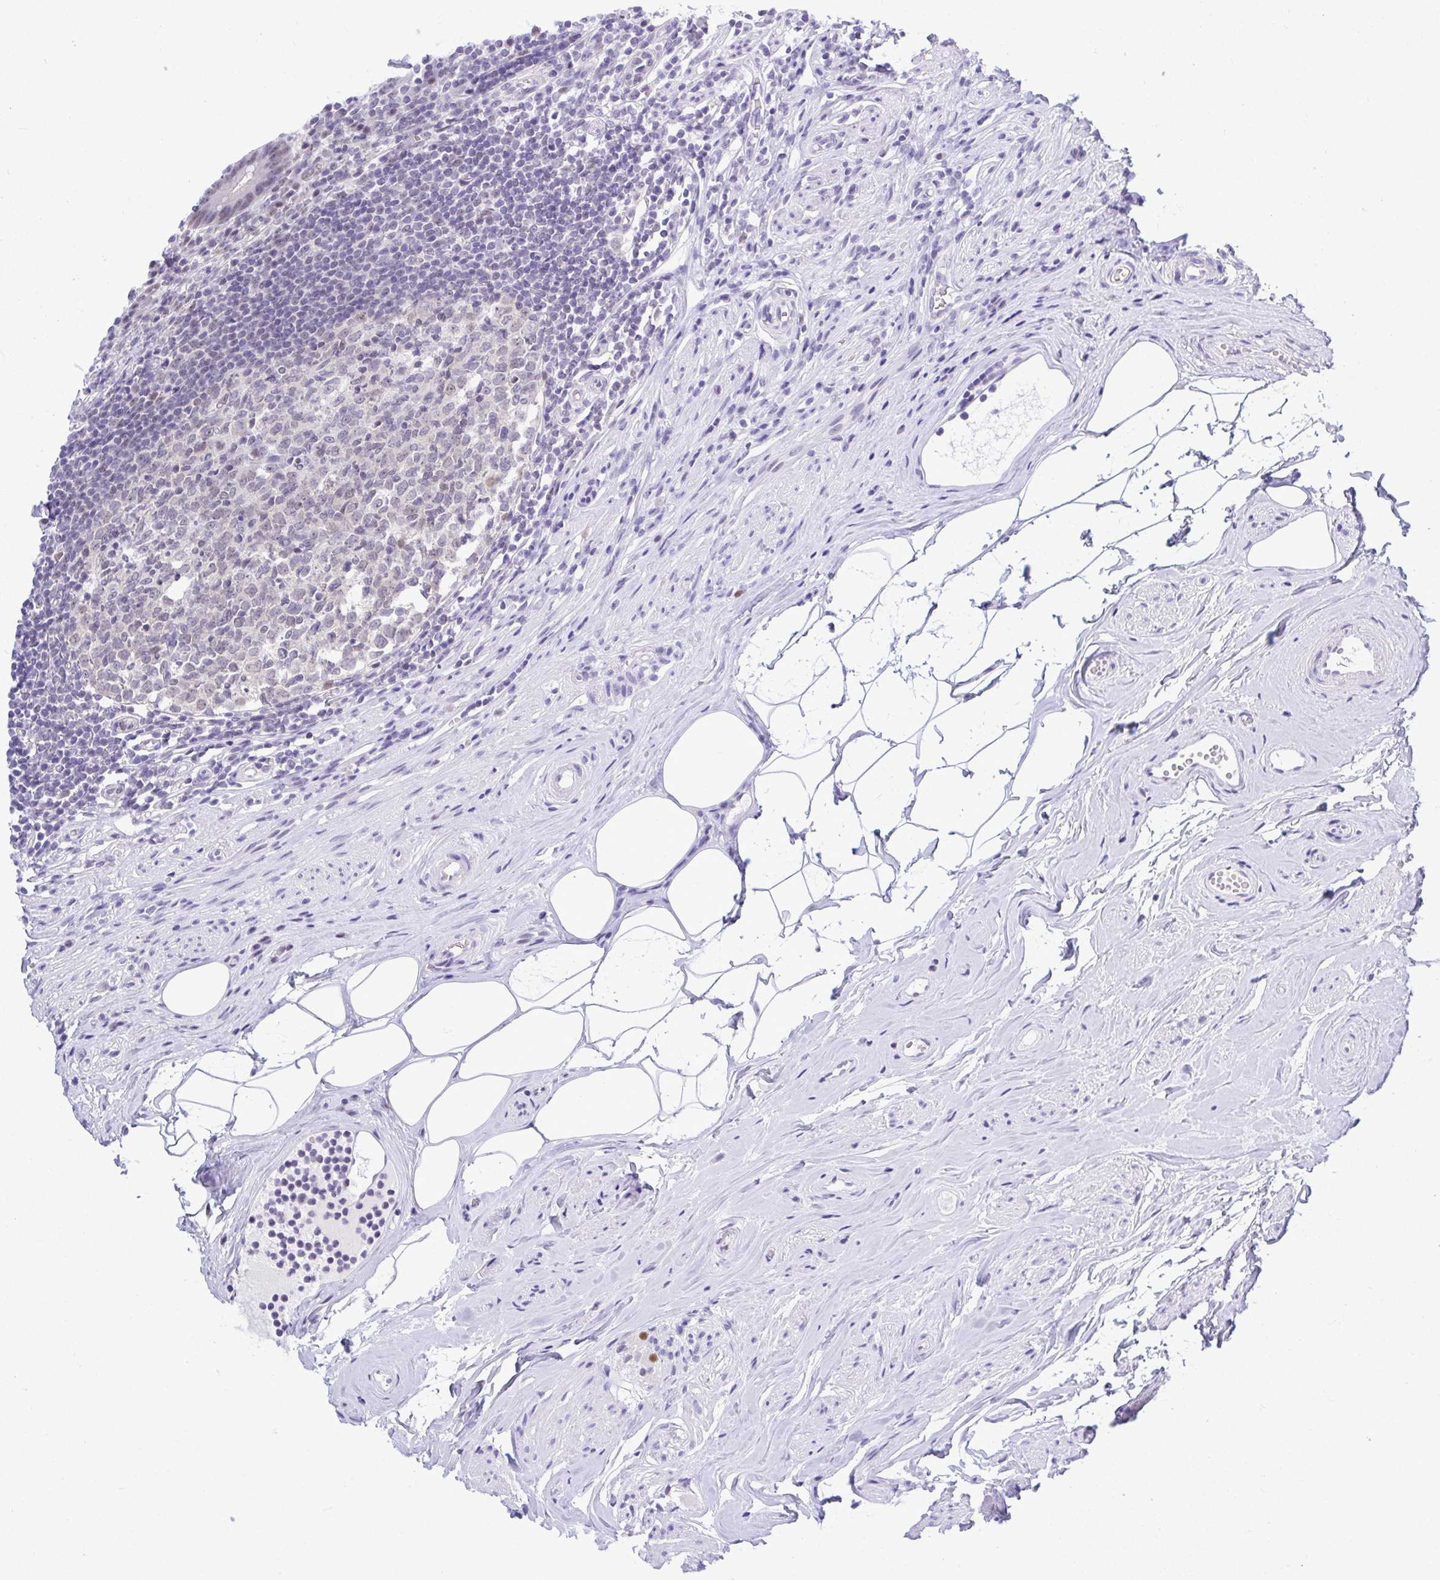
{"staining": {"intensity": "weak", "quantity": ">75%", "location": "nuclear"}, "tissue": "appendix", "cell_type": "Glandular cells", "image_type": "normal", "snomed": [{"axis": "morphology", "description": "Normal tissue, NOS"}, {"axis": "topography", "description": "Appendix"}], "caption": "Immunohistochemistry (IHC) micrograph of normal human appendix stained for a protein (brown), which displays low levels of weak nuclear staining in about >75% of glandular cells.", "gene": "THOP1", "patient": {"sex": "female", "age": 56}}